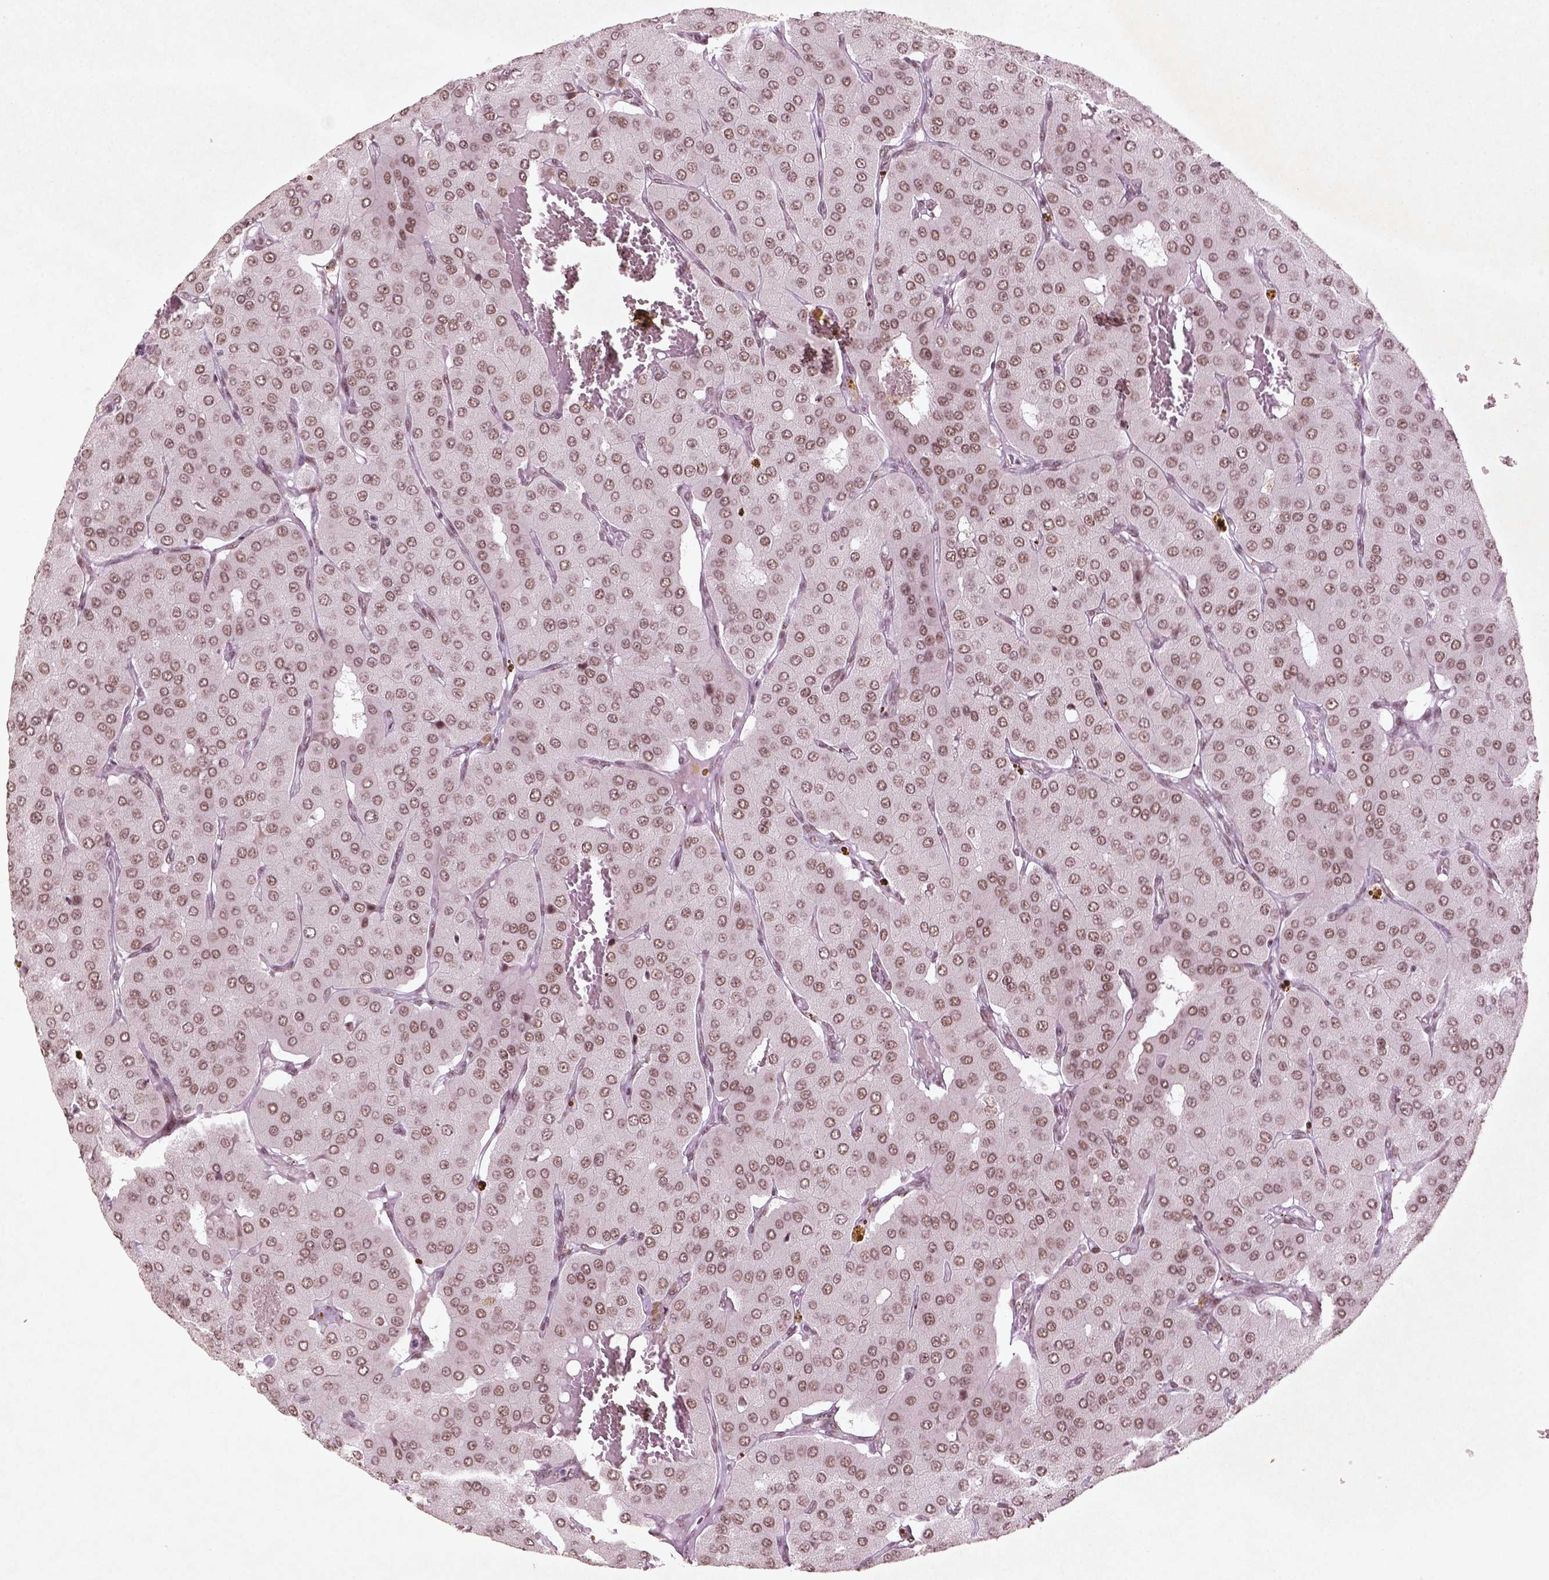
{"staining": {"intensity": "weak", "quantity": ">75%", "location": "nuclear"}, "tissue": "parathyroid gland", "cell_type": "Glandular cells", "image_type": "normal", "snomed": [{"axis": "morphology", "description": "Normal tissue, NOS"}, {"axis": "morphology", "description": "Adenoma, NOS"}, {"axis": "topography", "description": "Parathyroid gland"}], "caption": "A high-resolution image shows immunohistochemistry (IHC) staining of benign parathyroid gland, which shows weak nuclear staining in about >75% of glandular cells.", "gene": "HMG20B", "patient": {"sex": "female", "age": 86}}